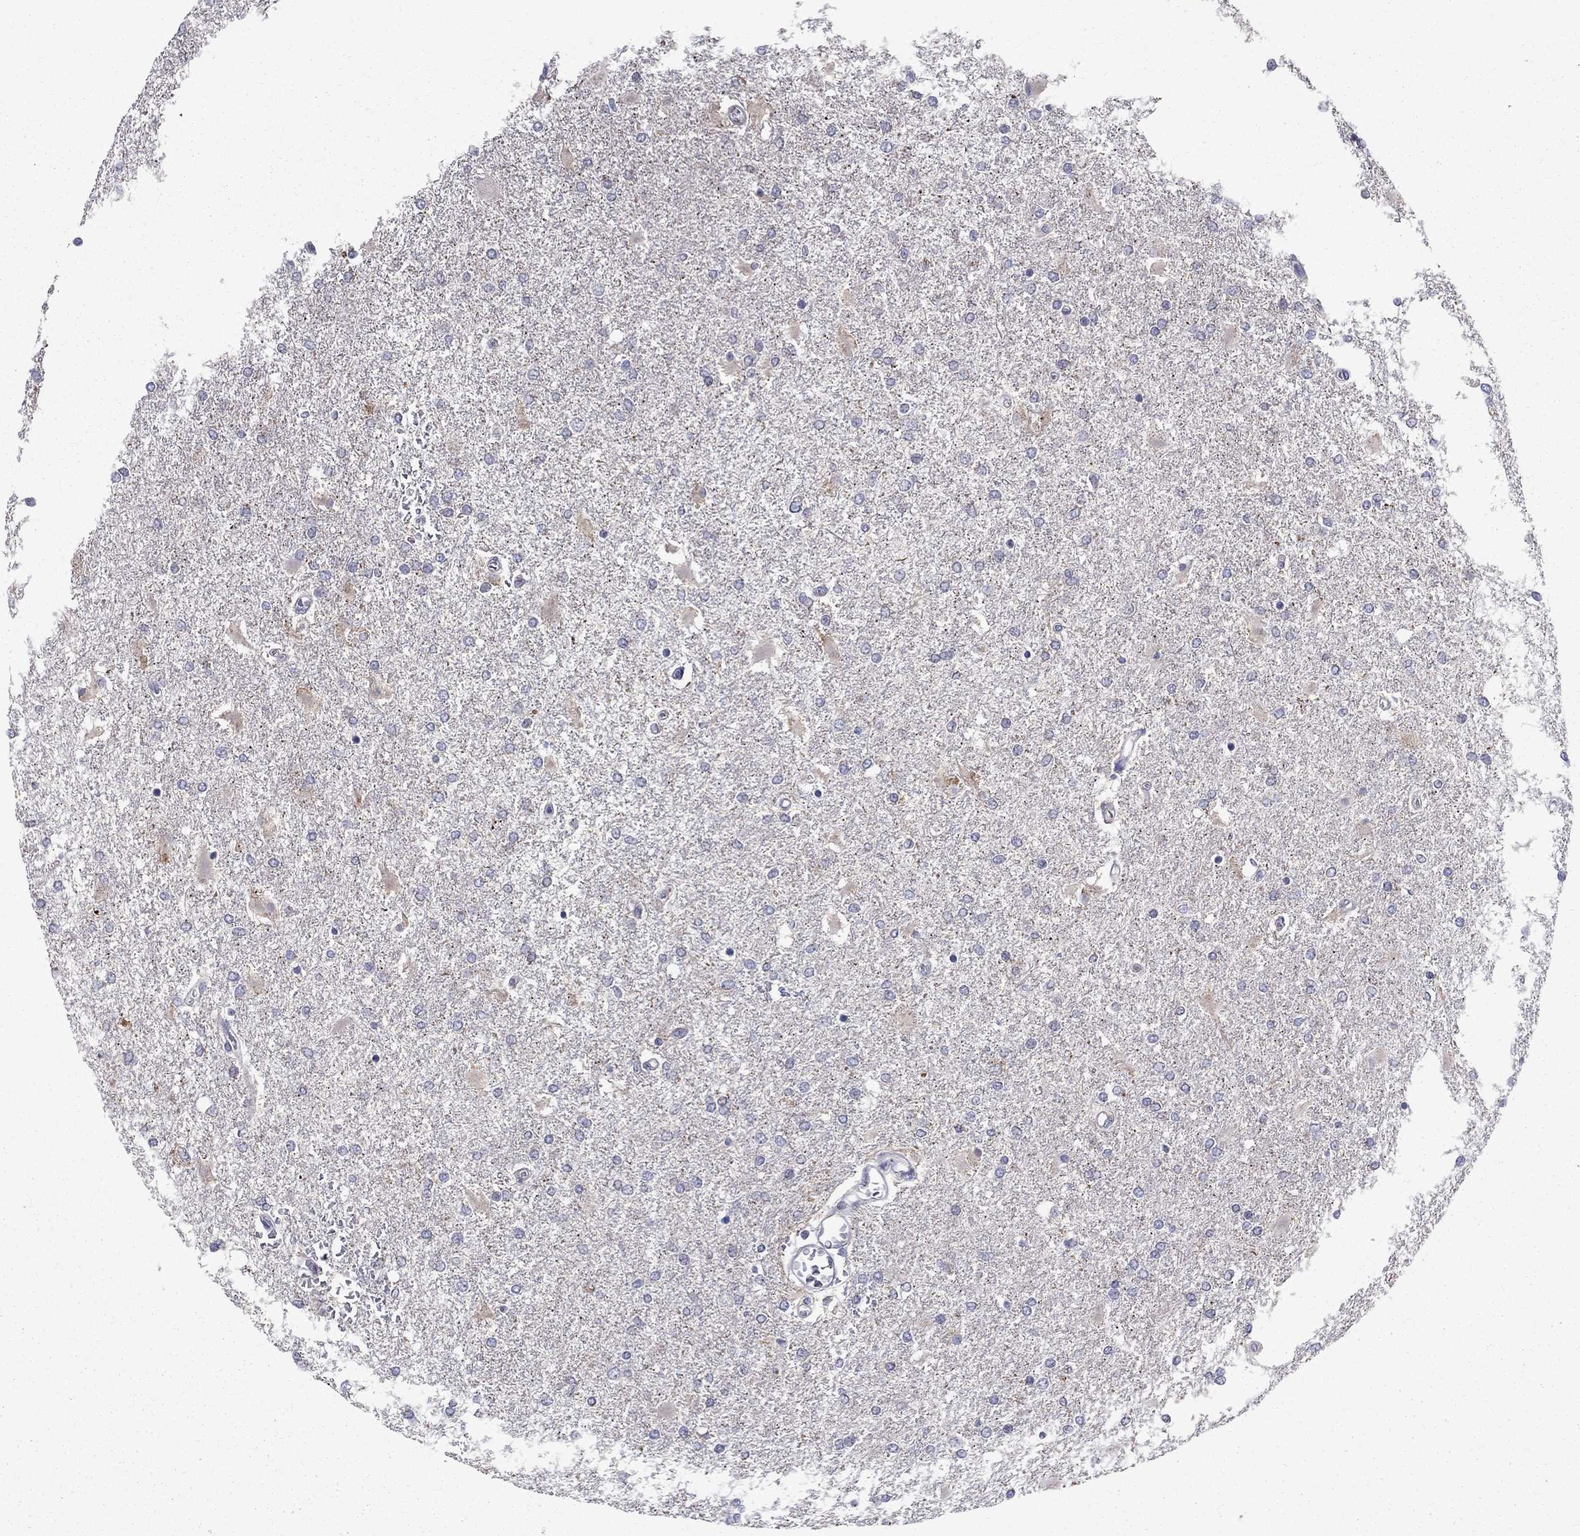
{"staining": {"intensity": "negative", "quantity": "none", "location": "none"}, "tissue": "glioma", "cell_type": "Tumor cells", "image_type": "cancer", "snomed": [{"axis": "morphology", "description": "Glioma, malignant, High grade"}, {"axis": "topography", "description": "Cerebral cortex"}], "caption": "DAB (3,3'-diaminobenzidine) immunohistochemical staining of glioma exhibits no significant staining in tumor cells.", "gene": "SLC4A10", "patient": {"sex": "male", "age": 79}}